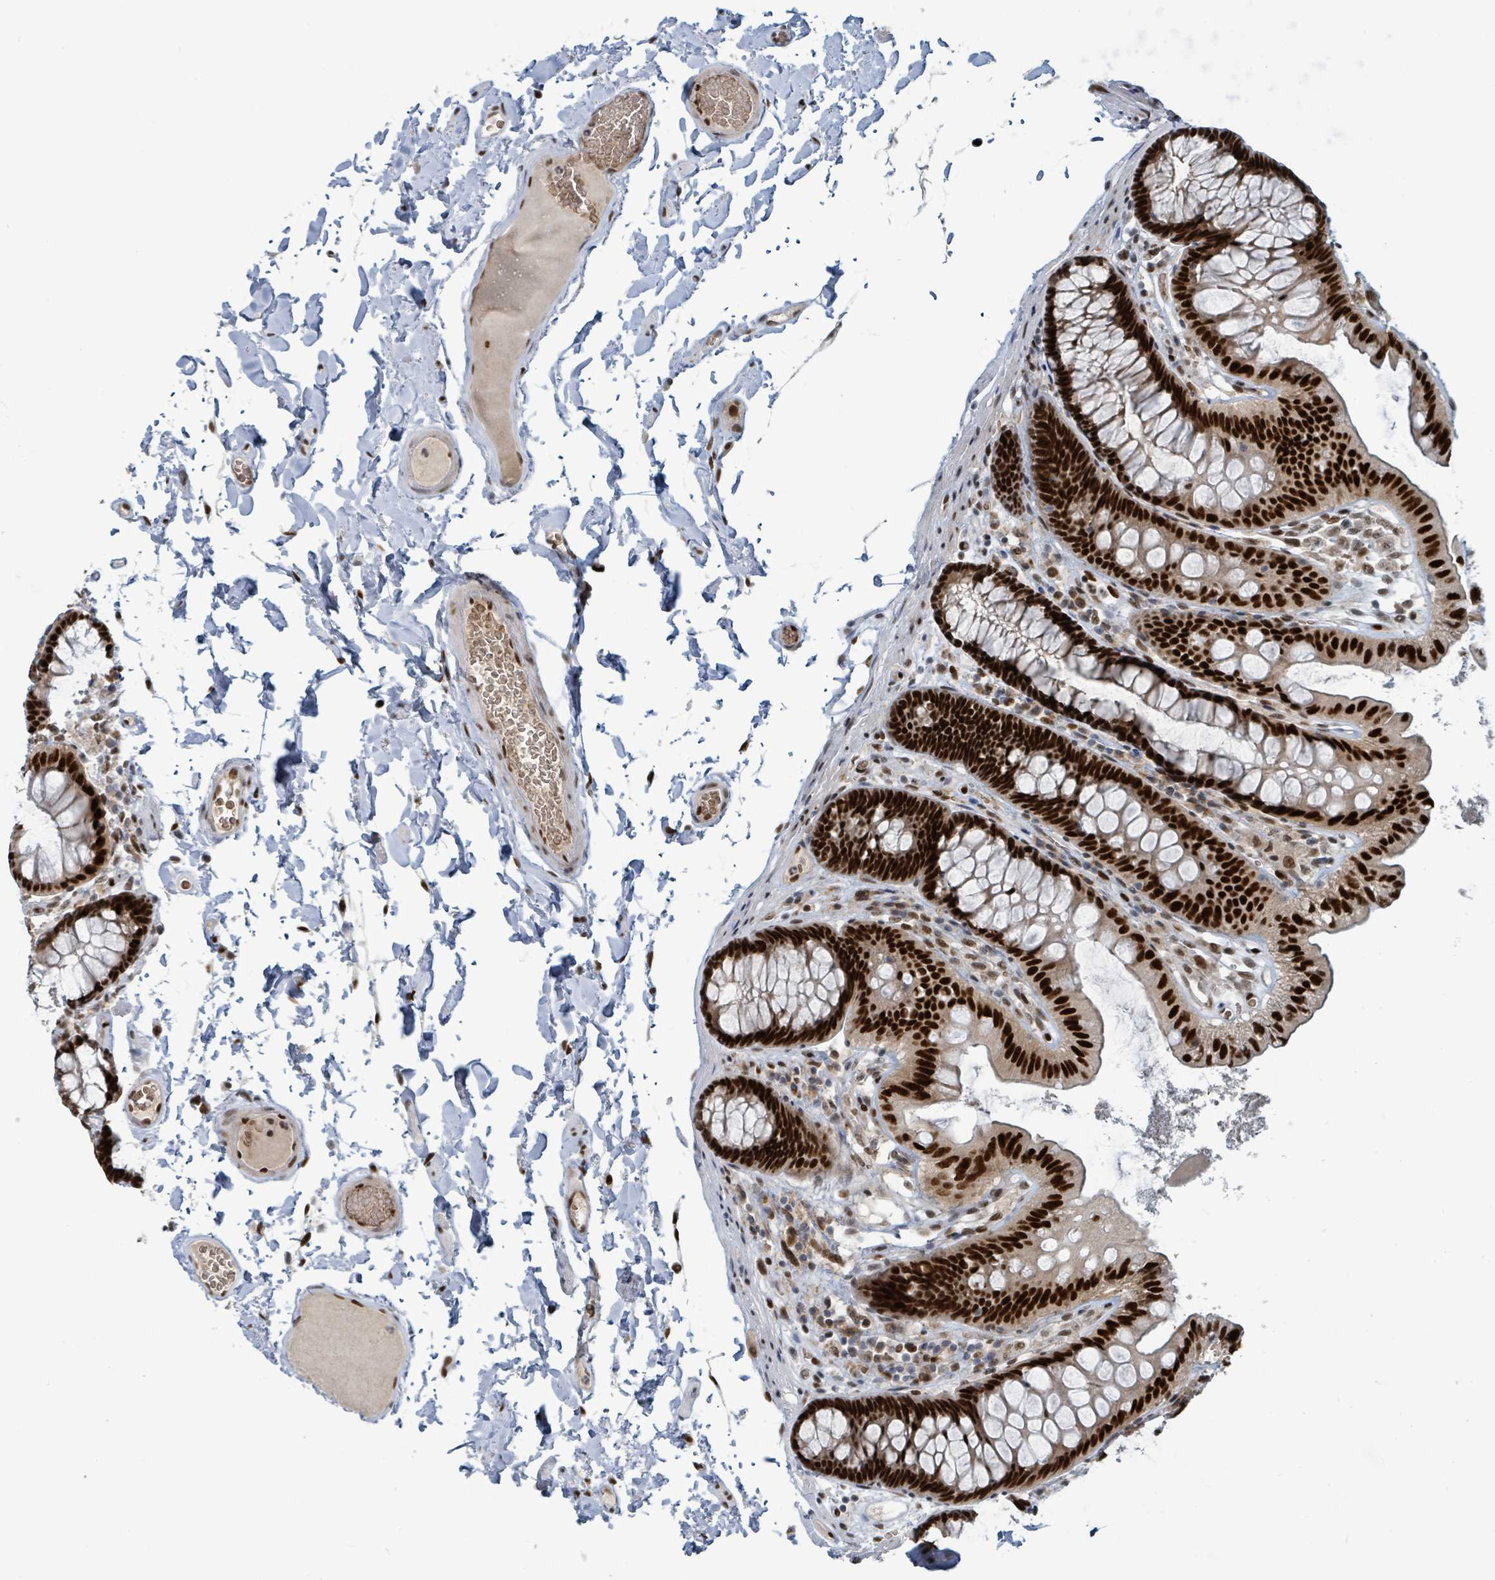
{"staining": {"intensity": "moderate", "quantity": ">75%", "location": "nuclear"}, "tissue": "colon", "cell_type": "Endothelial cells", "image_type": "normal", "snomed": [{"axis": "morphology", "description": "Normal tissue, NOS"}, {"axis": "topography", "description": "Colon"}], "caption": "DAB immunohistochemical staining of normal colon shows moderate nuclear protein positivity in about >75% of endothelial cells. (brown staining indicates protein expression, while blue staining denotes nuclei).", "gene": "KLF3", "patient": {"sex": "male", "age": 84}}